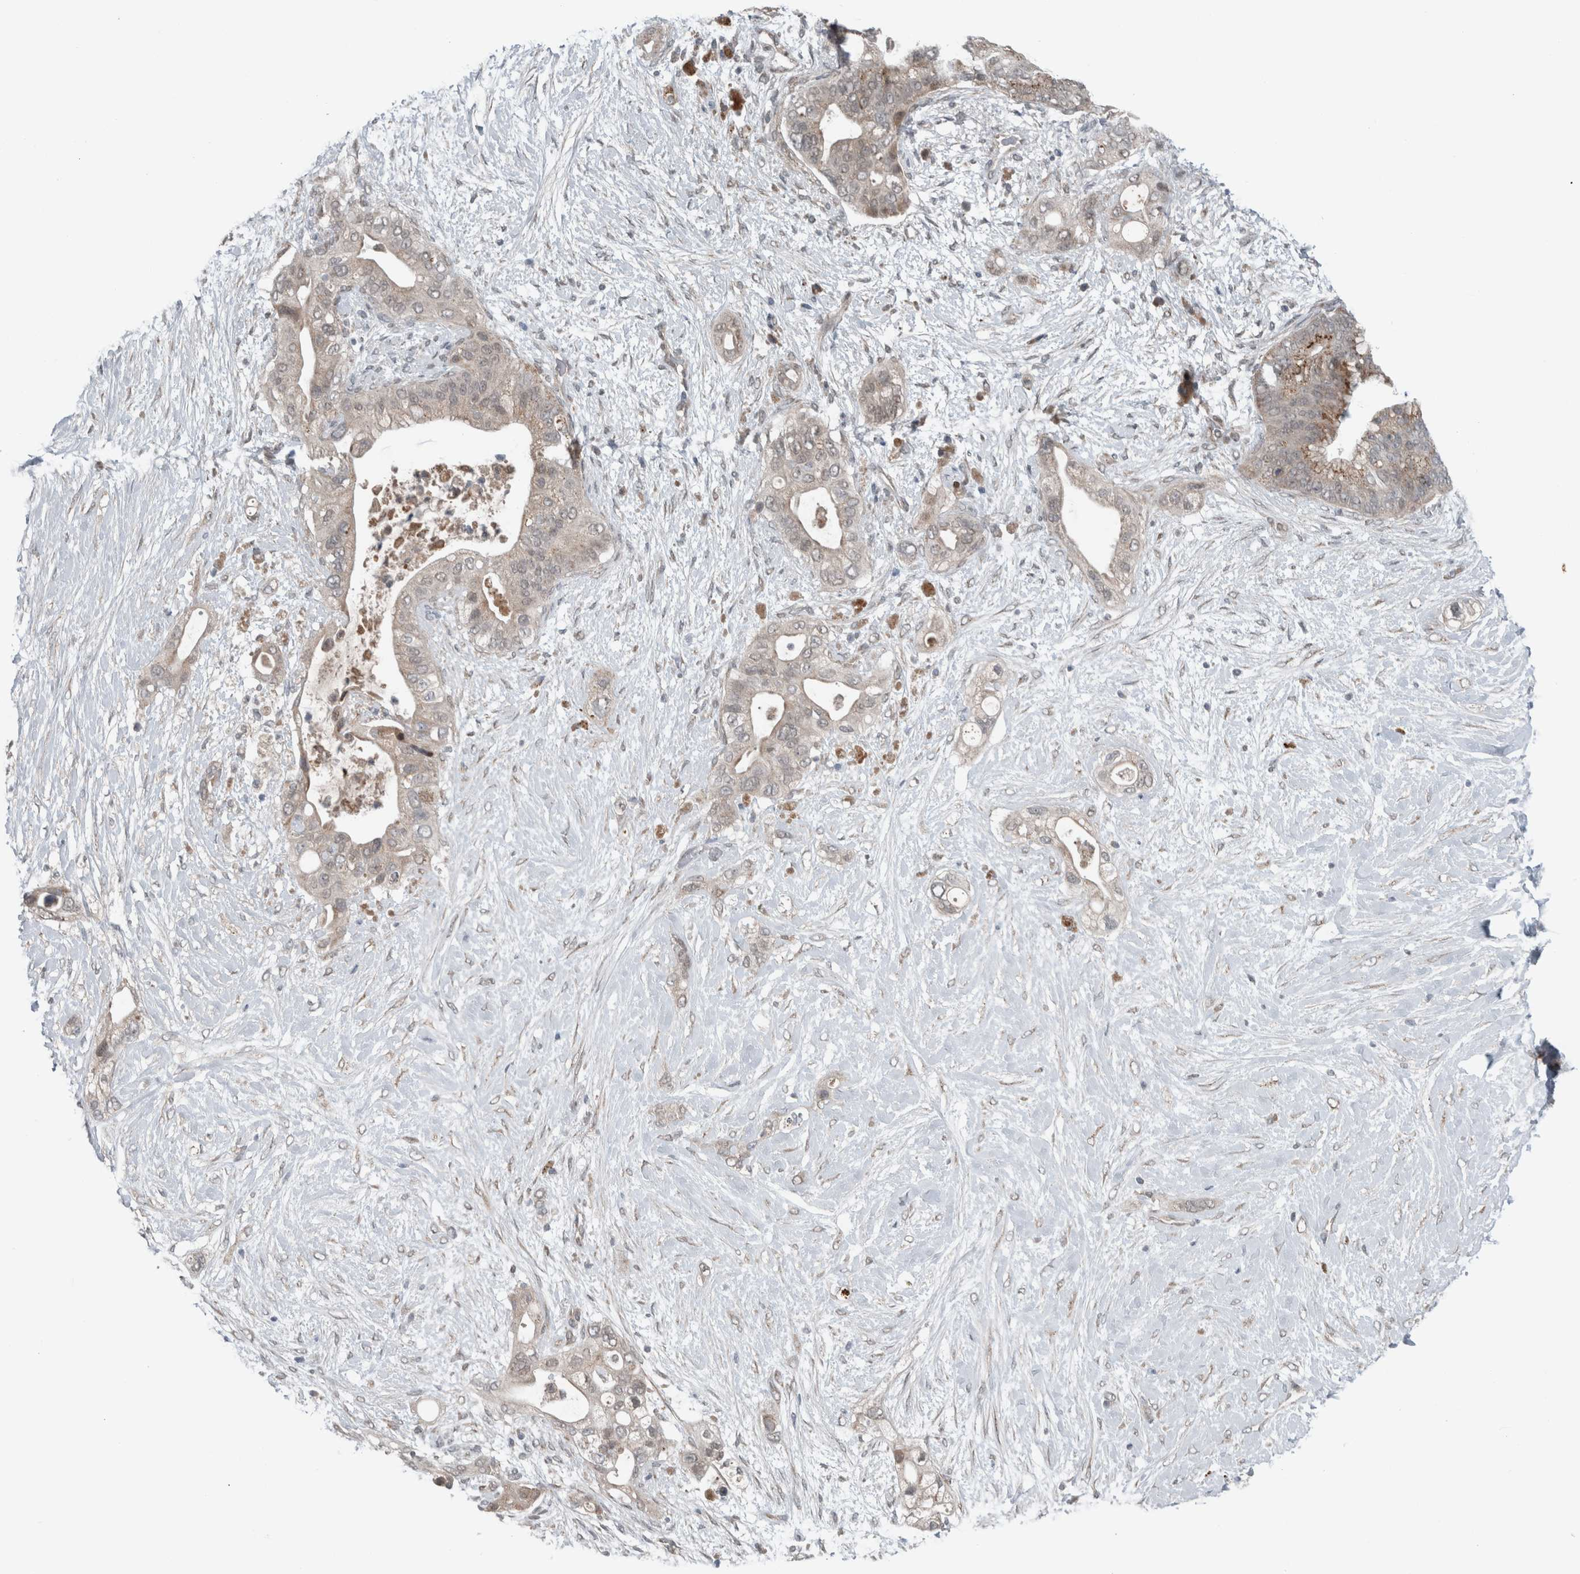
{"staining": {"intensity": "weak", "quantity": "<25%", "location": "cytoplasmic/membranous"}, "tissue": "pancreatic cancer", "cell_type": "Tumor cells", "image_type": "cancer", "snomed": [{"axis": "morphology", "description": "Adenocarcinoma, NOS"}, {"axis": "topography", "description": "Pancreas"}], "caption": "Histopathology image shows no significant protein expression in tumor cells of pancreatic adenocarcinoma.", "gene": "GBA2", "patient": {"sex": "male", "age": 53}}